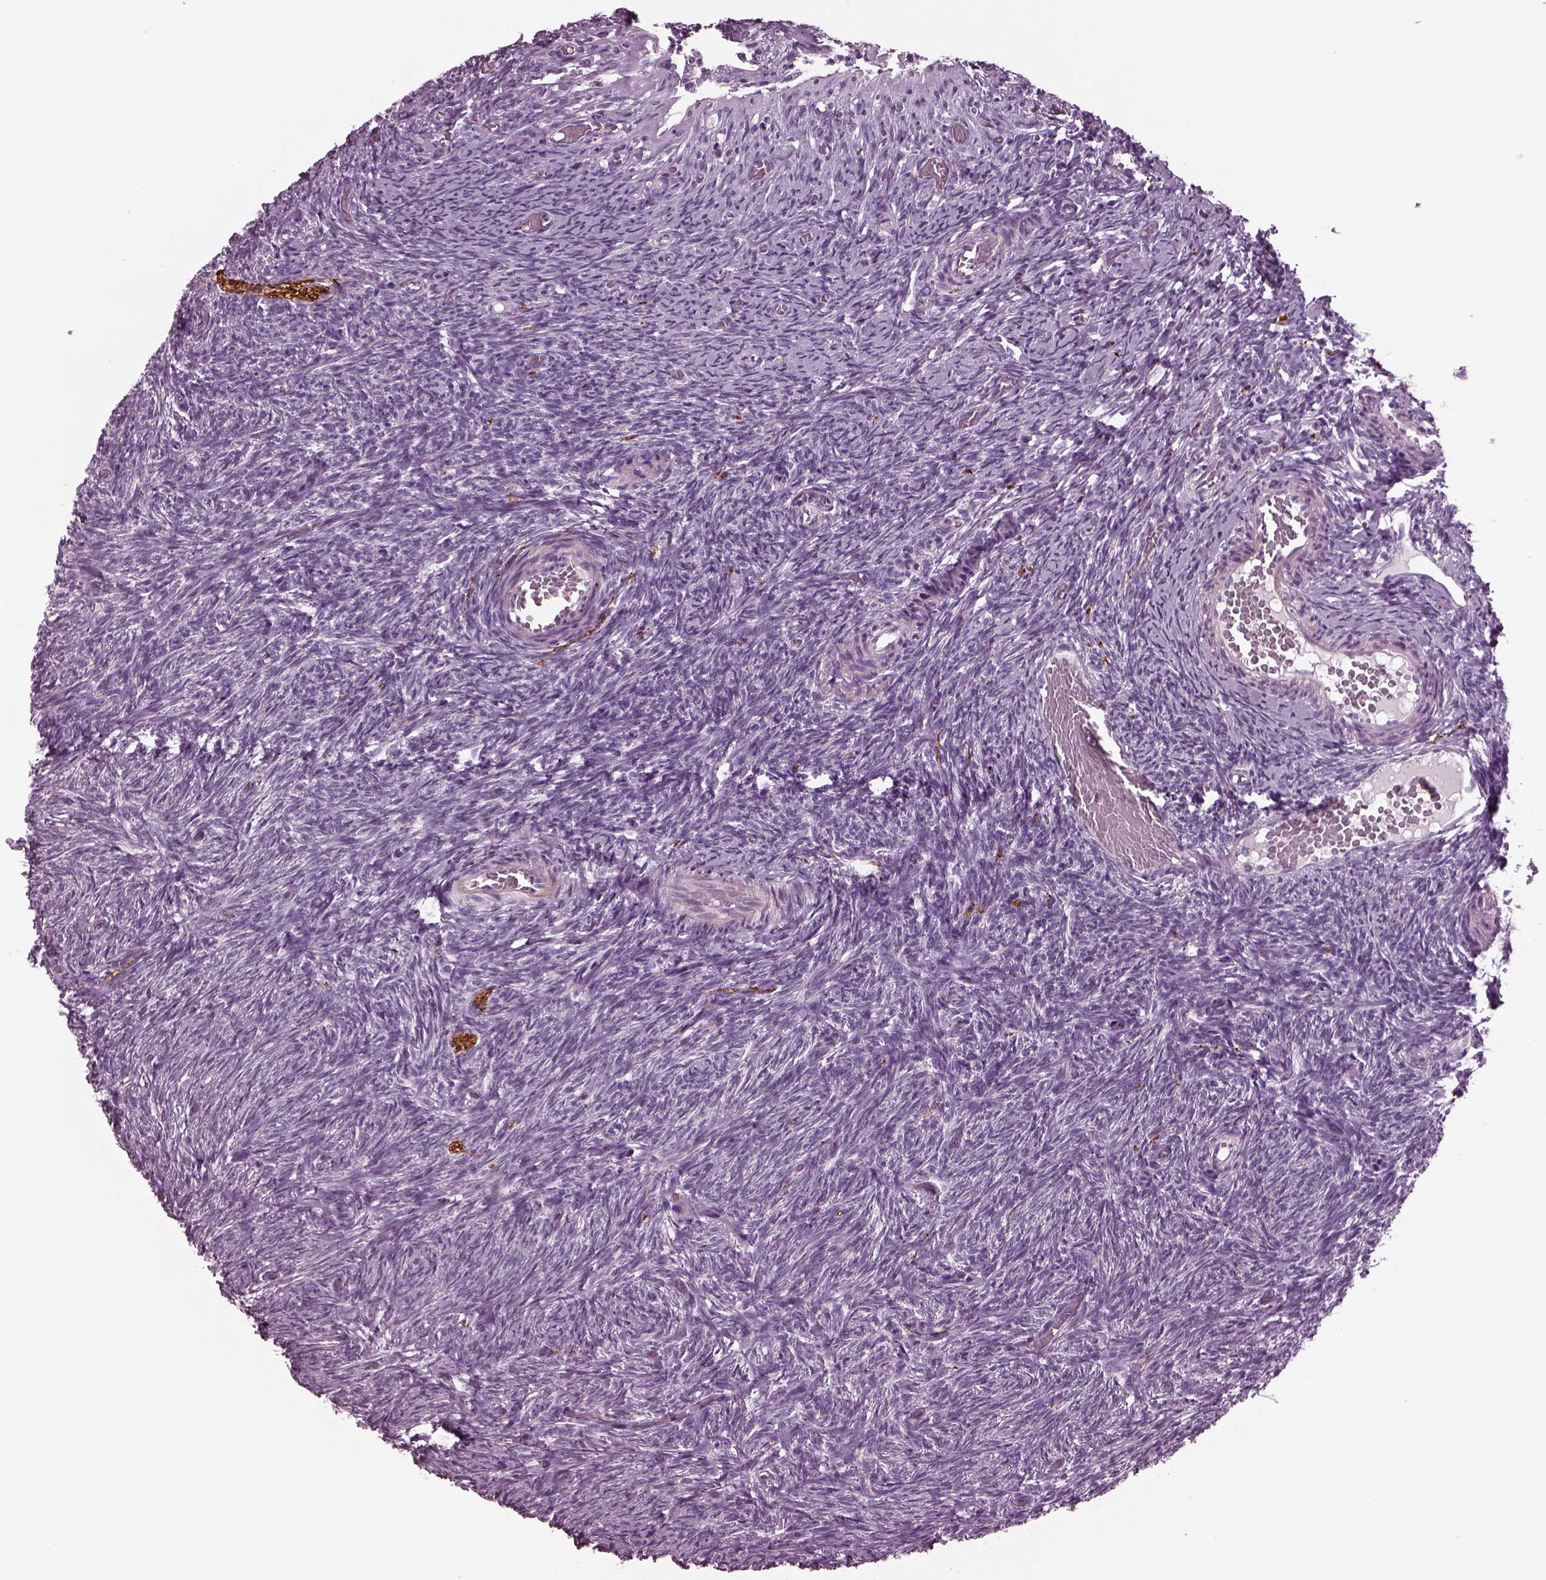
{"staining": {"intensity": "negative", "quantity": "none", "location": "none"}, "tissue": "ovary", "cell_type": "Ovarian stroma cells", "image_type": "normal", "snomed": [{"axis": "morphology", "description": "Normal tissue, NOS"}, {"axis": "topography", "description": "Ovary"}], "caption": "A high-resolution histopathology image shows immunohistochemistry (IHC) staining of benign ovary, which reveals no significant staining in ovarian stroma cells.", "gene": "GDF11", "patient": {"sex": "female", "age": 39}}